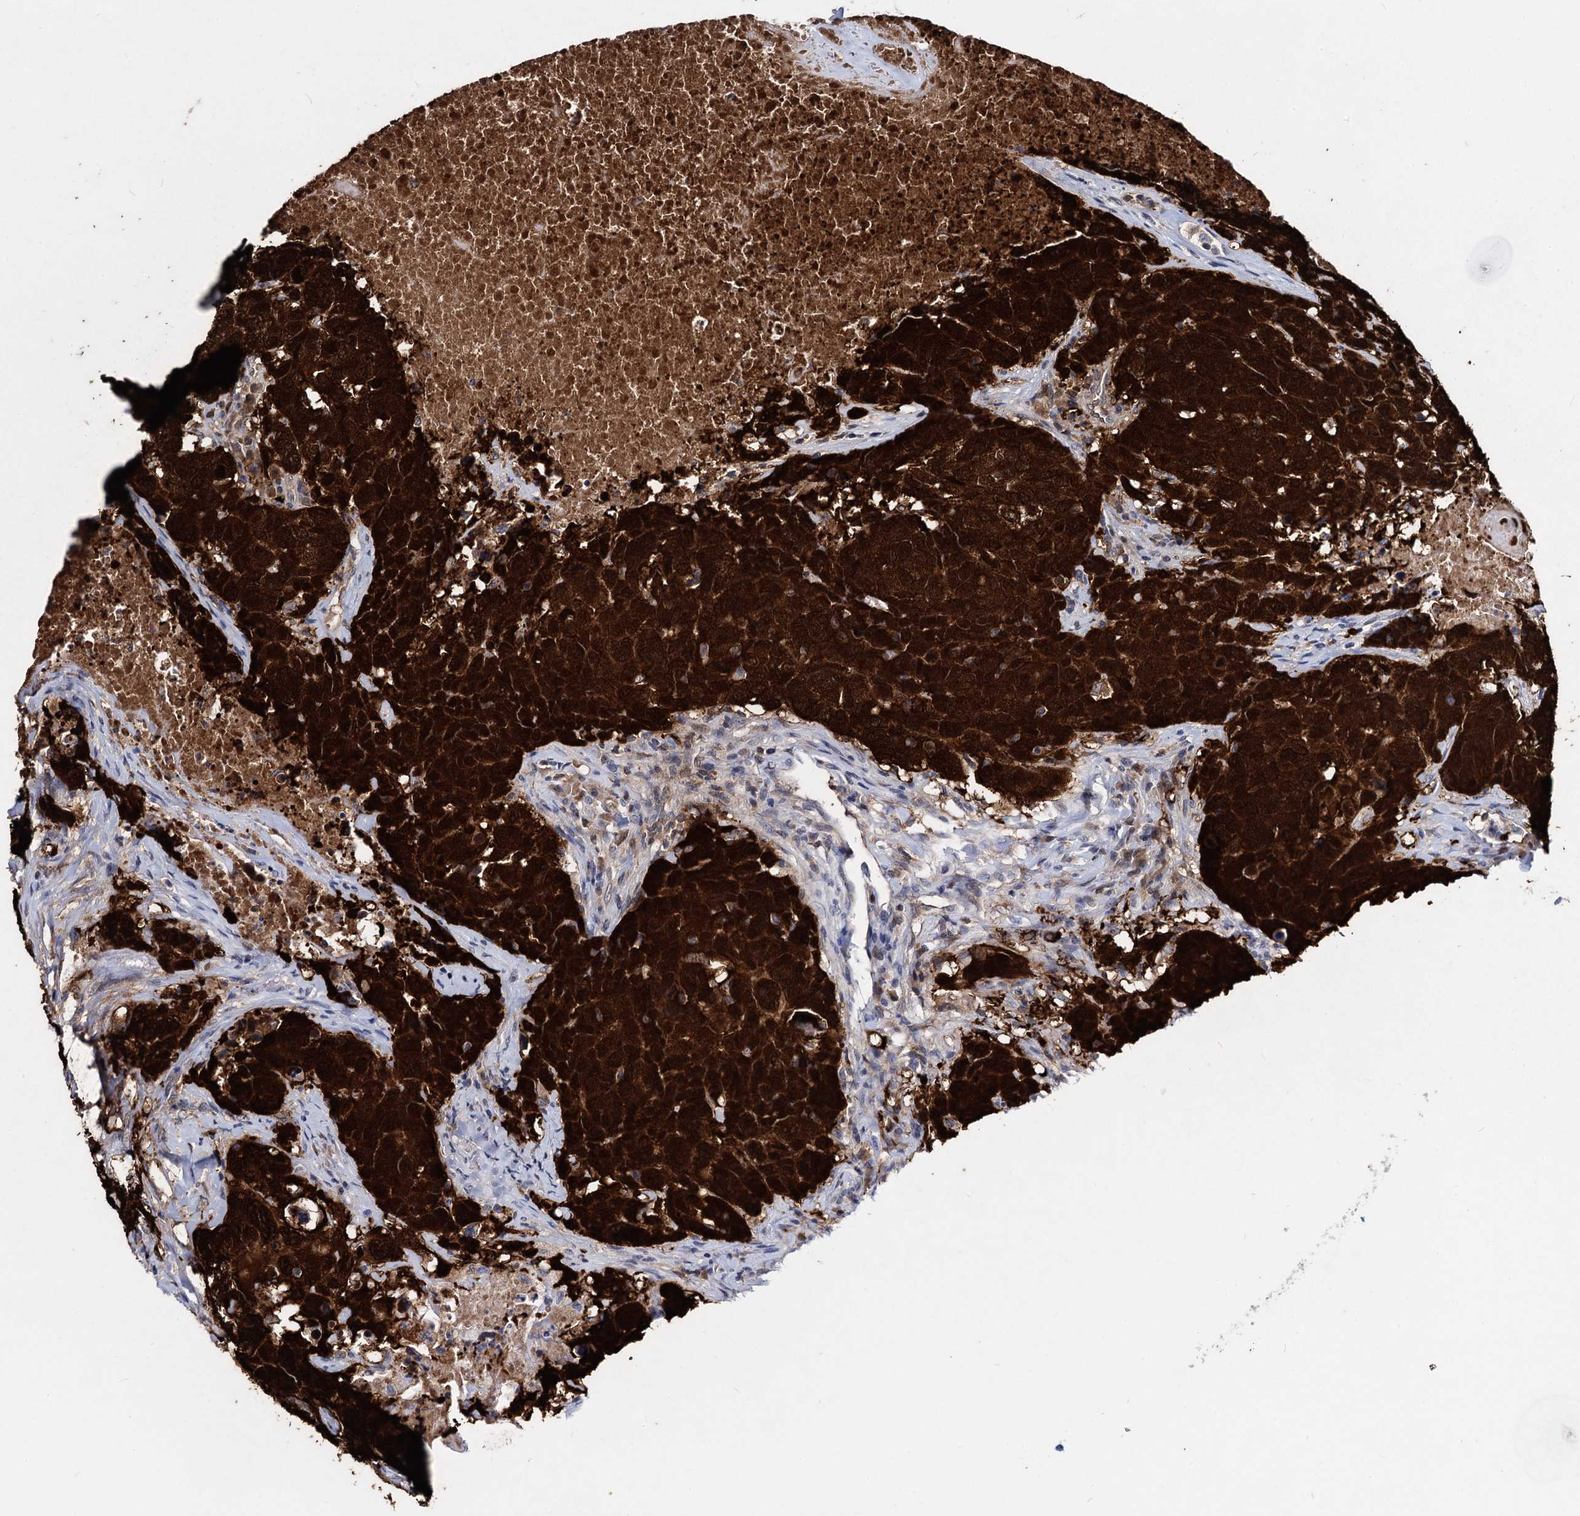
{"staining": {"intensity": "strong", "quantity": ">75%", "location": "cytoplasmic/membranous,nuclear"}, "tissue": "head and neck cancer", "cell_type": "Tumor cells", "image_type": "cancer", "snomed": [{"axis": "morphology", "description": "Squamous cell carcinoma, NOS"}, {"axis": "topography", "description": "Head-Neck"}], "caption": "Protein analysis of head and neck squamous cell carcinoma tissue displays strong cytoplasmic/membranous and nuclear expression in approximately >75% of tumor cells. The protein is stained brown, and the nuclei are stained in blue (DAB IHC with brightfield microscopy, high magnification).", "gene": "MAGEA4", "patient": {"sex": "male", "age": 66}}